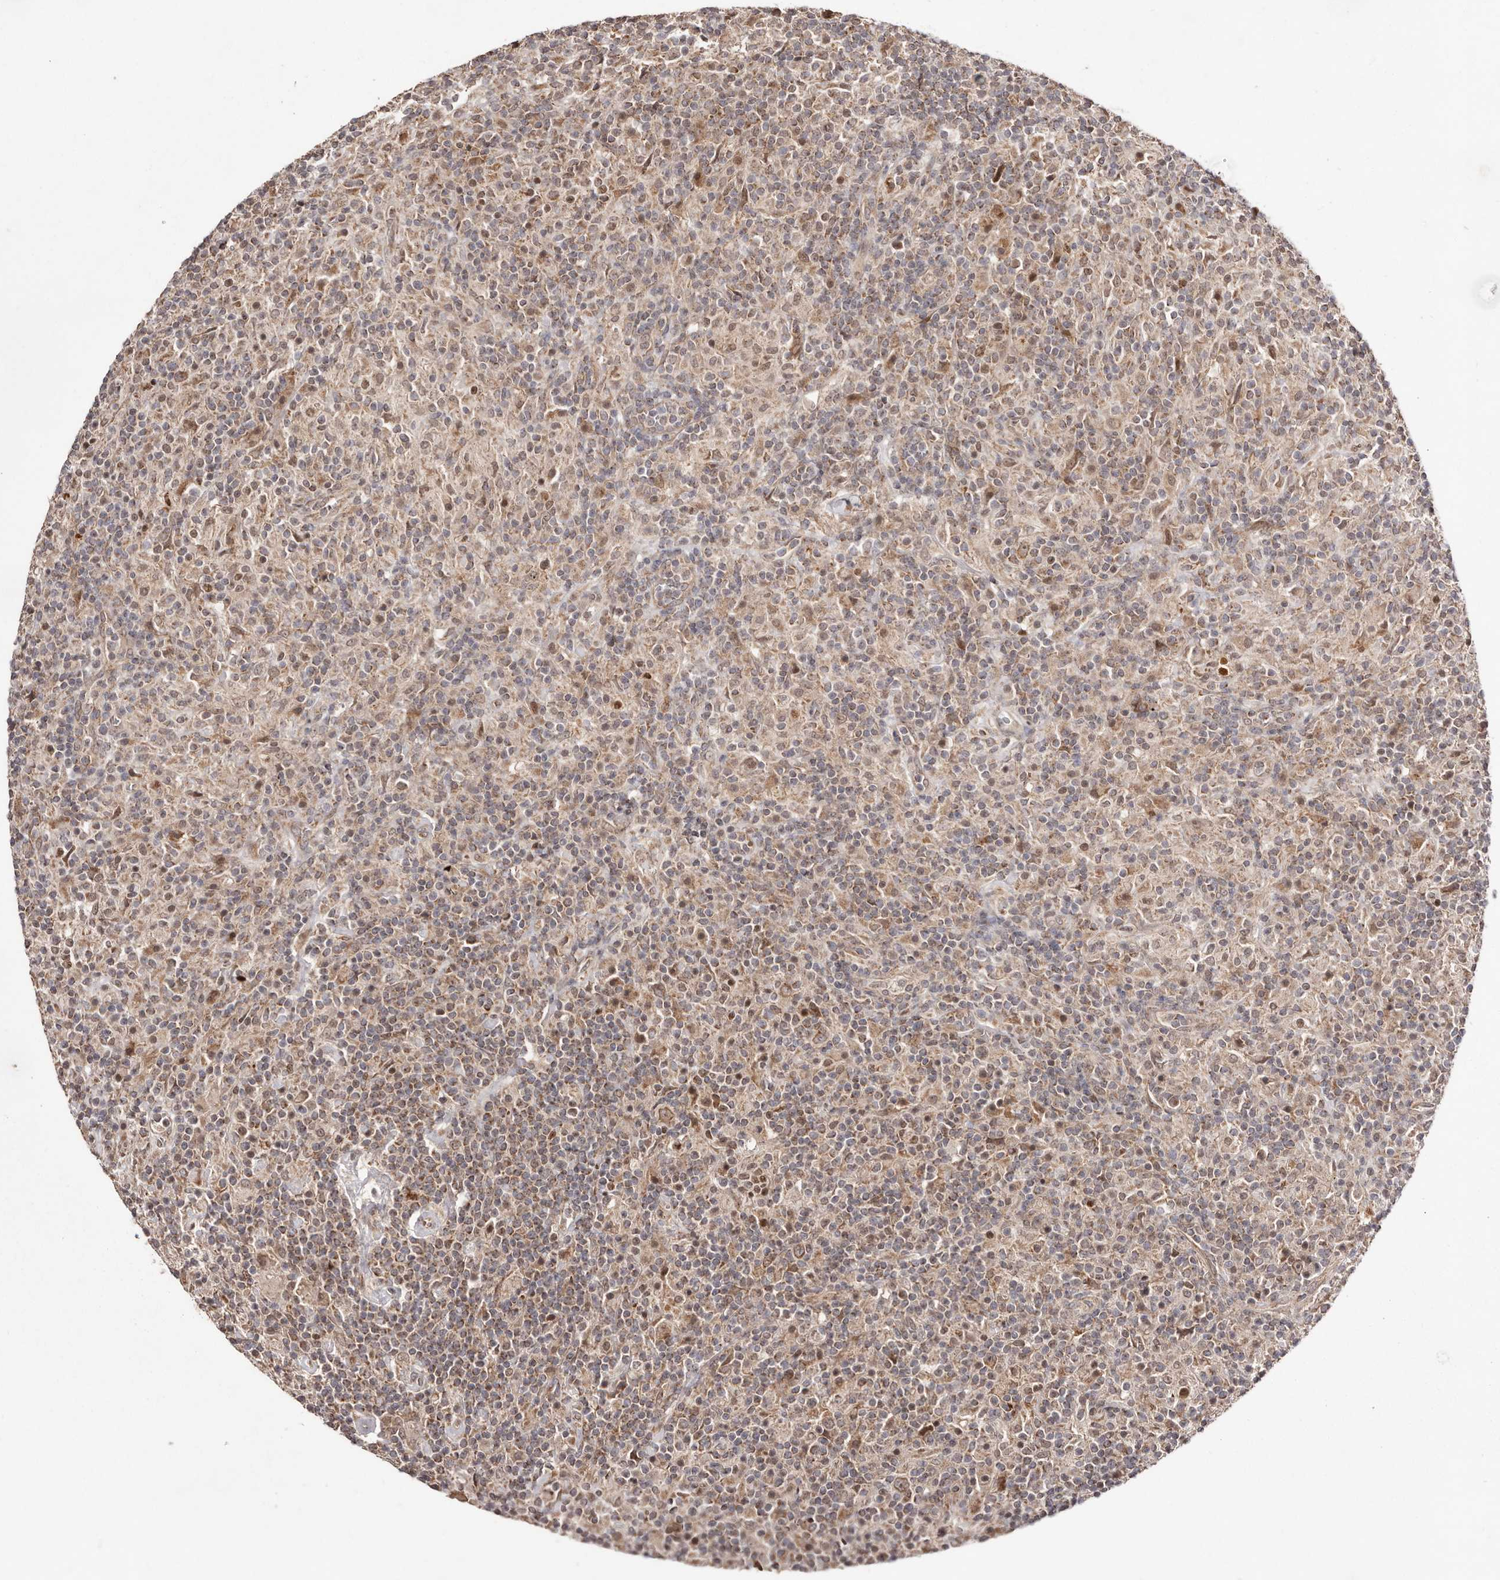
{"staining": {"intensity": "moderate", "quantity": ">75%", "location": "cytoplasmic/membranous"}, "tissue": "lymphoma", "cell_type": "Tumor cells", "image_type": "cancer", "snomed": [{"axis": "morphology", "description": "Hodgkin's disease, NOS"}, {"axis": "topography", "description": "Lymph node"}], "caption": "Brown immunohistochemical staining in Hodgkin's disease displays moderate cytoplasmic/membranous positivity in approximately >75% of tumor cells.", "gene": "EGR3", "patient": {"sex": "male", "age": 70}}